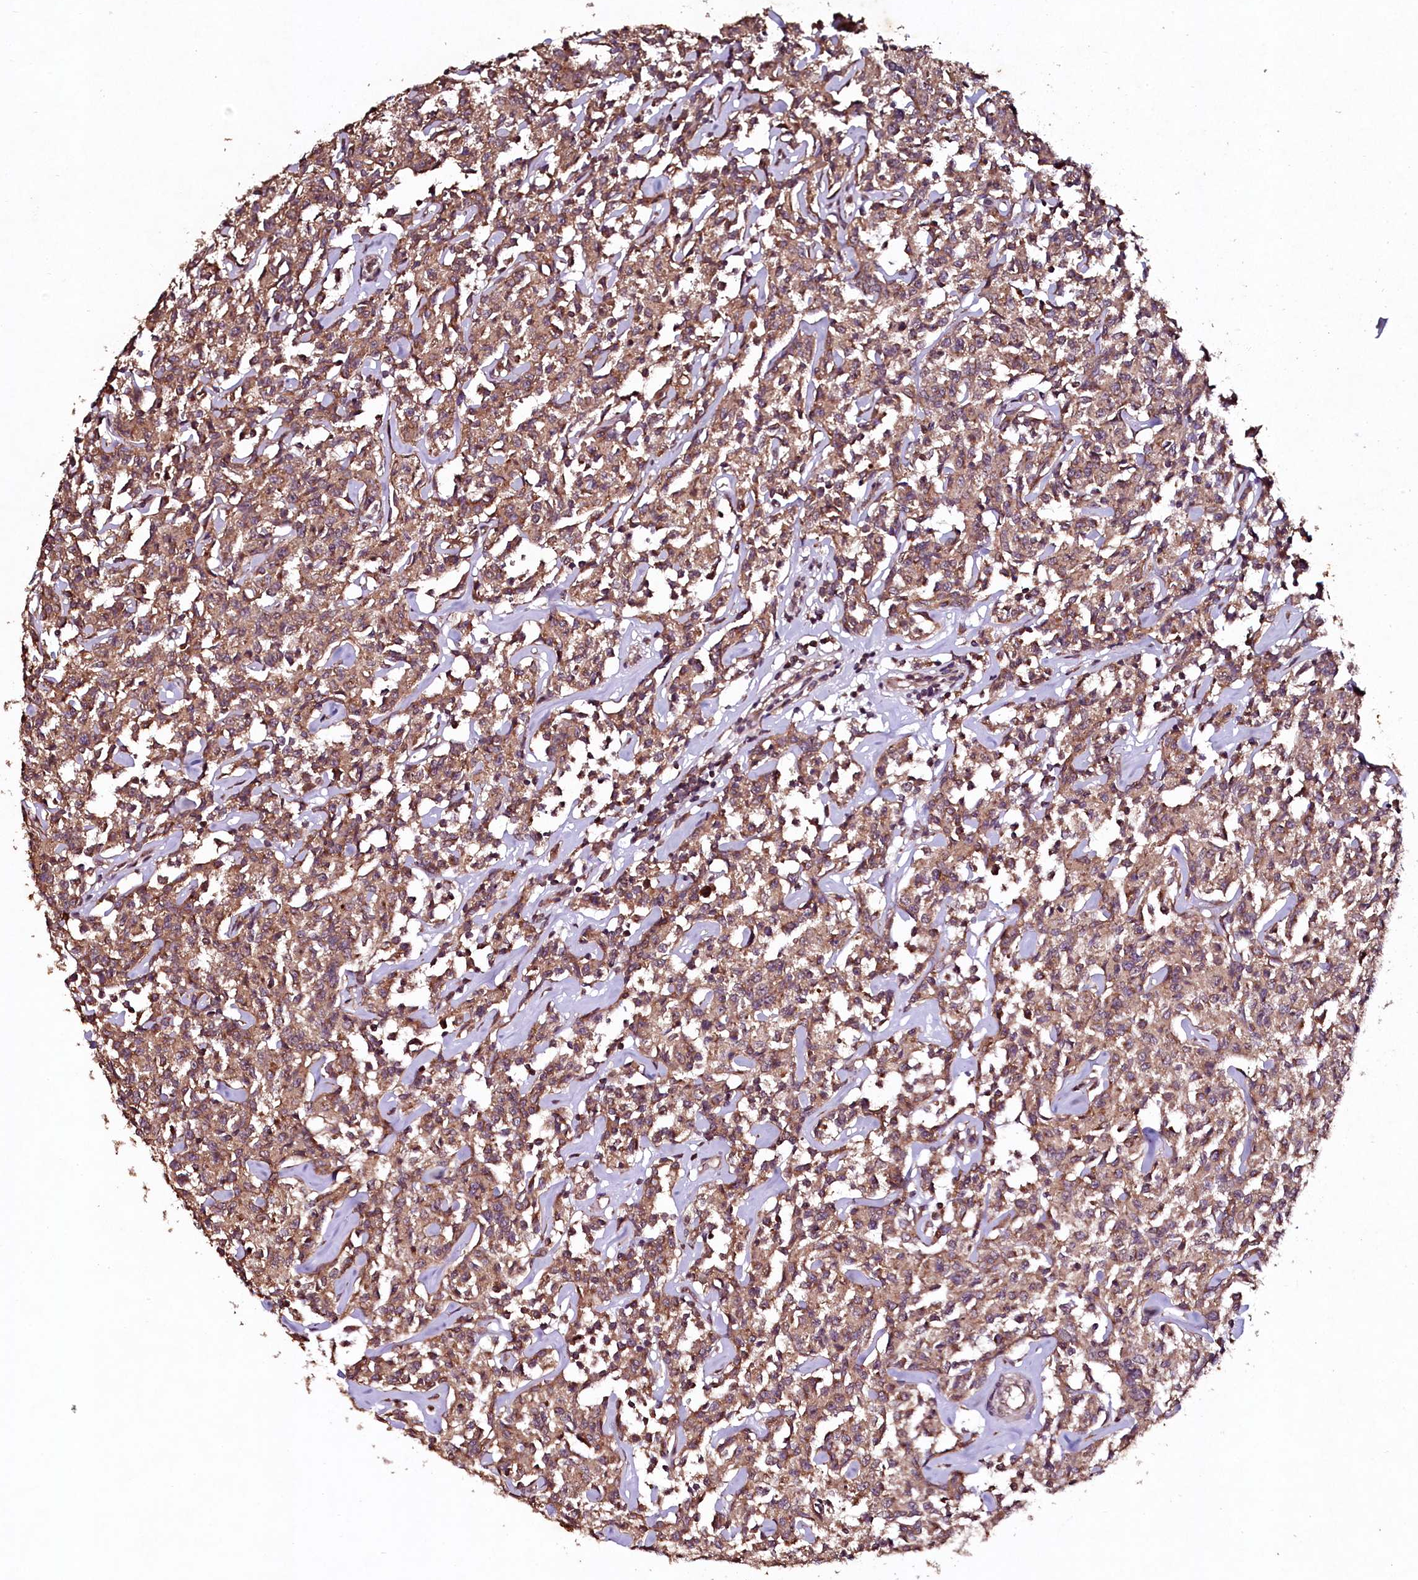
{"staining": {"intensity": "moderate", "quantity": ">75%", "location": "cytoplasmic/membranous"}, "tissue": "lymphoma", "cell_type": "Tumor cells", "image_type": "cancer", "snomed": [{"axis": "morphology", "description": "Malignant lymphoma, non-Hodgkin's type, Low grade"}, {"axis": "topography", "description": "Small intestine"}], "caption": "Moderate cytoplasmic/membranous protein staining is identified in approximately >75% of tumor cells in malignant lymphoma, non-Hodgkin's type (low-grade). The protein of interest is stained brown, and the nuclei are stained in blue (DAB (3,3'-diaminobenzidine) IHC with brightfield microscopy, high magnification).", "gene": "SEC24C", "patient": {"sex": "female", "age": 59}}